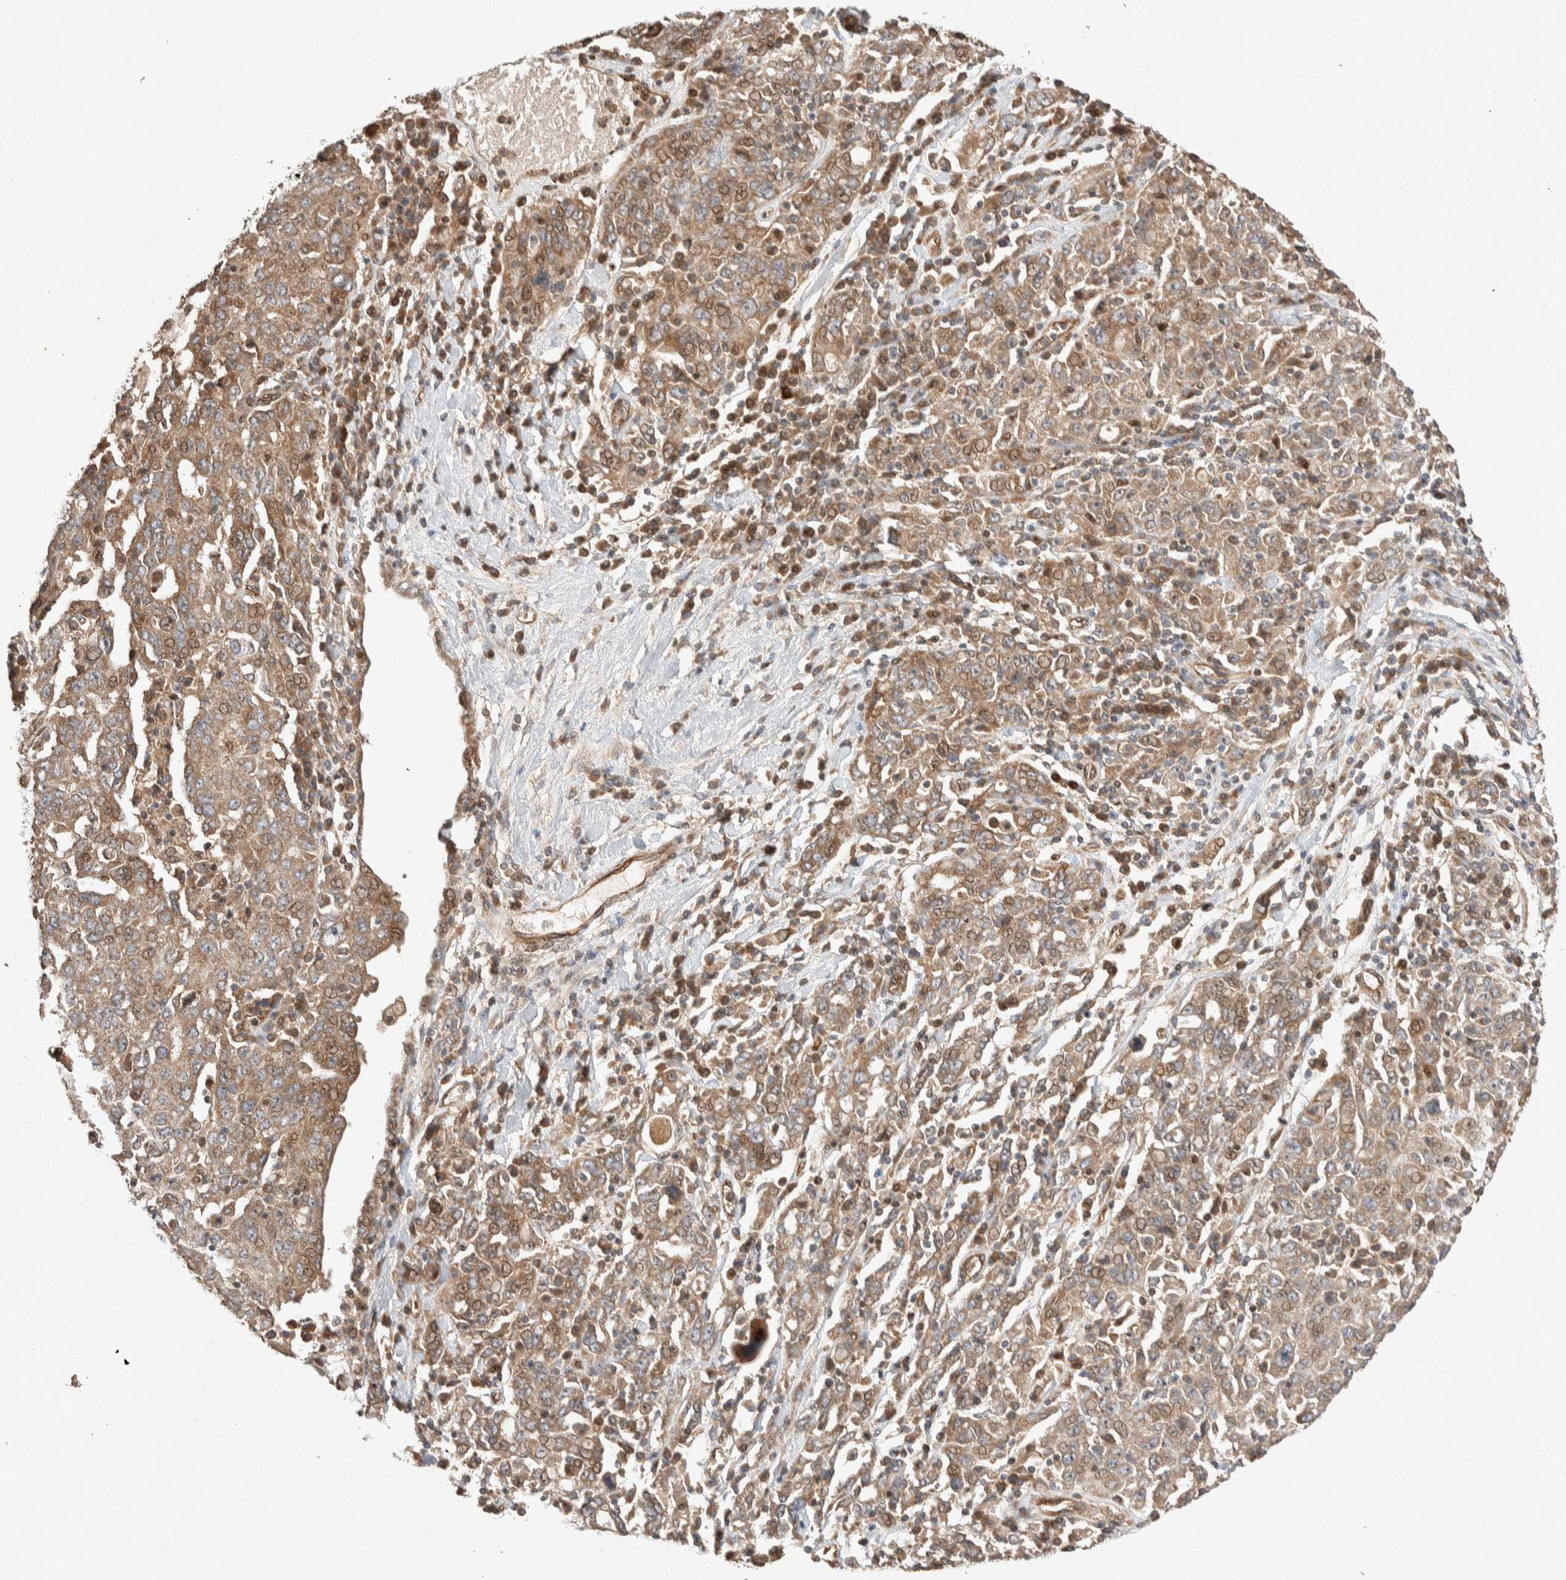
{"staining": {"intensity": "moderate", "quantity": ">75%", "location": "cytoplasmic/membranous"}, "tissue": "ovarian cancer", "cell_type": "Tumor cells", "image_type": "cancer", "snomed": [{"axis": "morphology", "description": "Carcinoma, endometroid"}, {"axis": "topography", "description": "Ovary"}], "caption": "A medium amount of moderate cytoplasmic/membranous expression is present in about >75% of tumor cells in ovarian cancer (endometroid carcinoma) tissue. Using DAB (brown) and hematoxylin (blue) stains, captured at high magnification using brightfield microscopy.", "gene": "ERC1", "patient": {"sex": "female", "age": 62}}